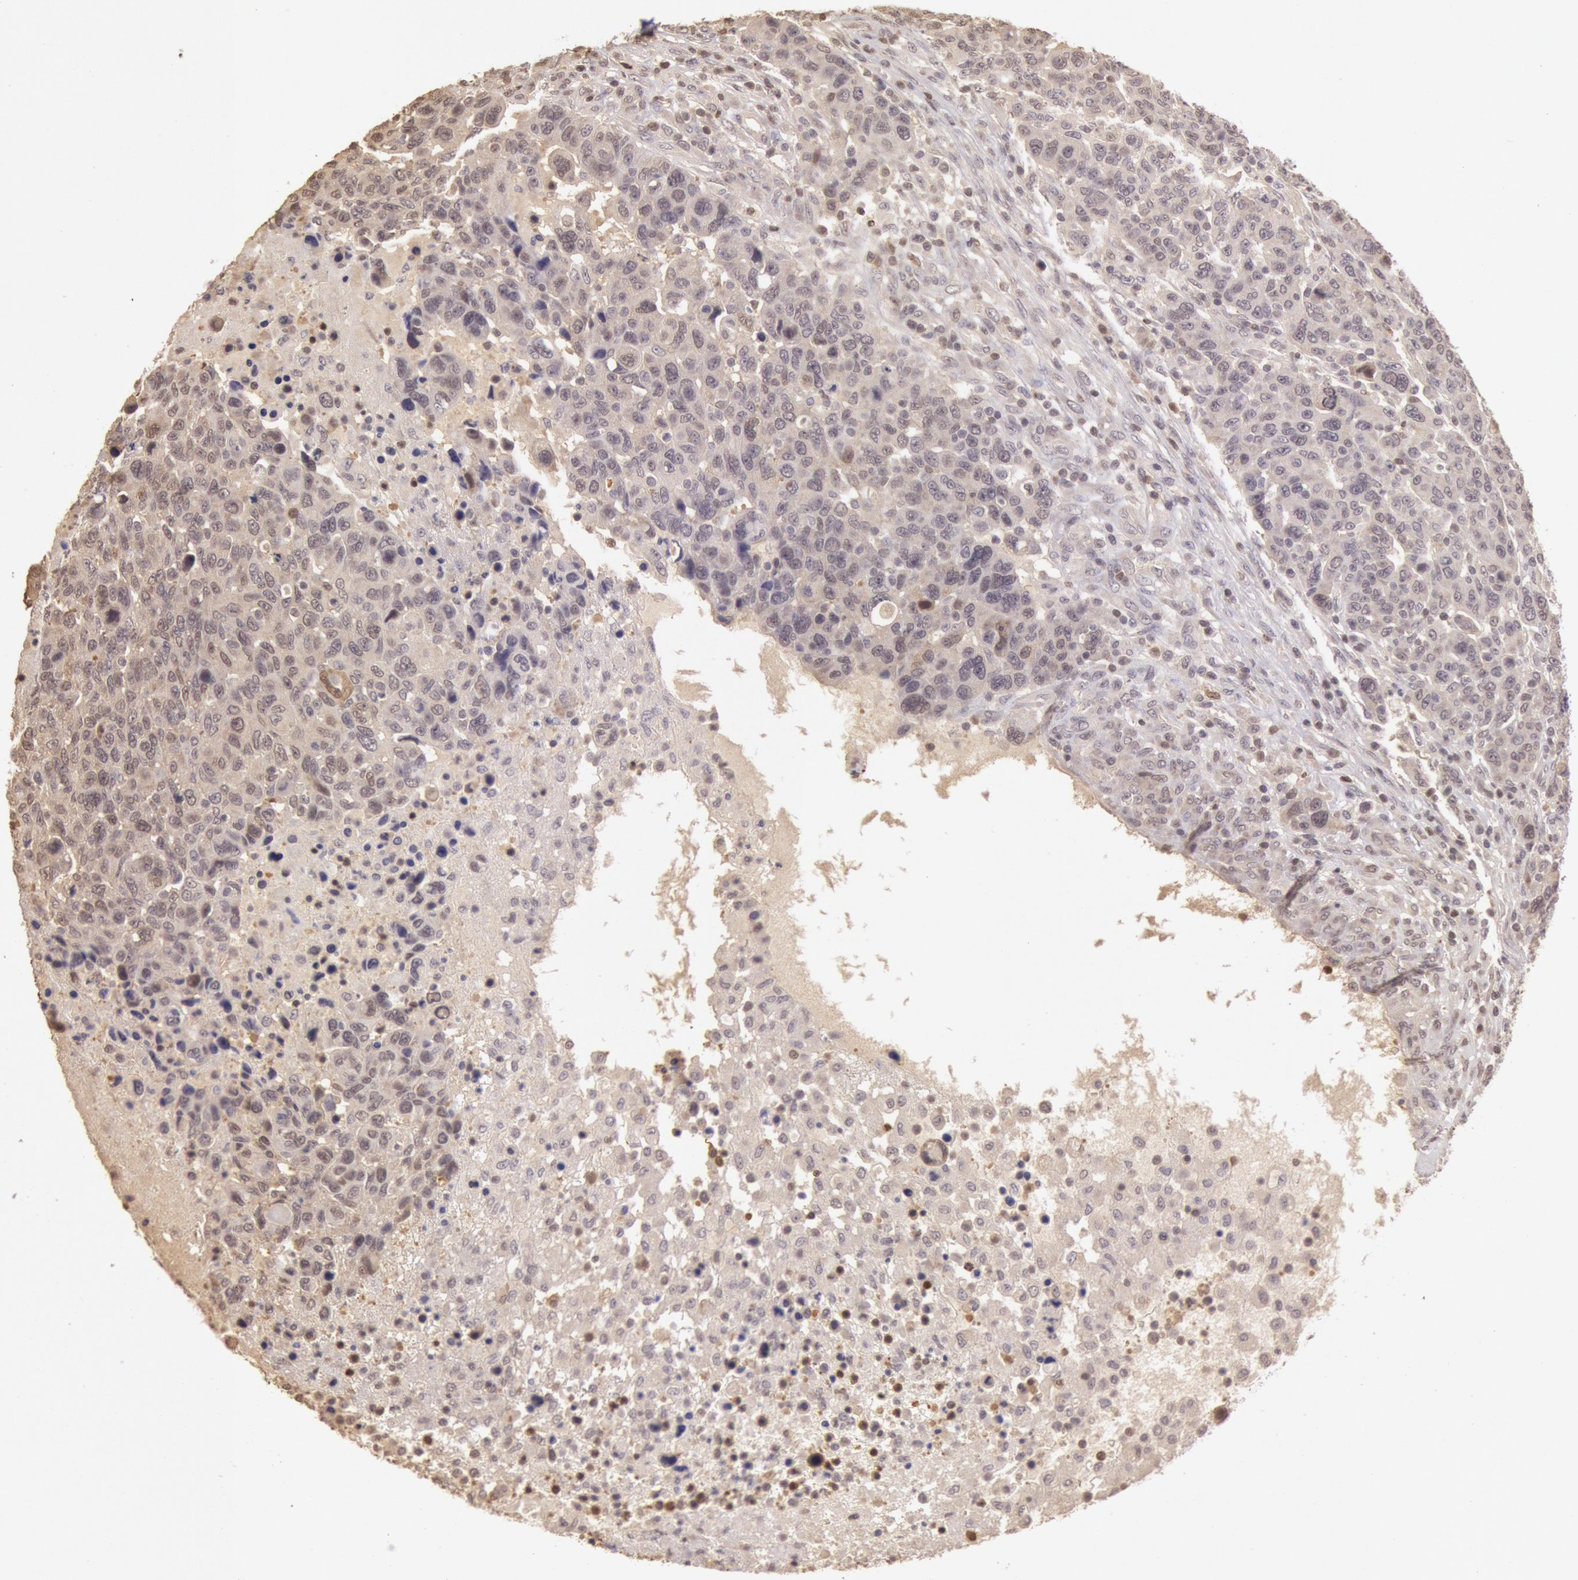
{"staining": {"intensity": "weak", "quantity": "25%-75%", "location": "cytoplasmic/membranous"}, "tissue": "breast cancer", "cell_type": "Tumor cells", "image_type": "cancer", "snomed": [{"axis": "morphology", "description": "Duct carcinoma"}, {"axis": "topography", "description": "Breast"}], "caption": "There is low levels of weak cytoplasmic/membranous positivity in tumor cells of breast cancer (intraductal carcinoma), as demonstrated by immunohistochemical staining (brown color).", "gene": "SOD1", "patient": {"sex": "female", "age": 37}}